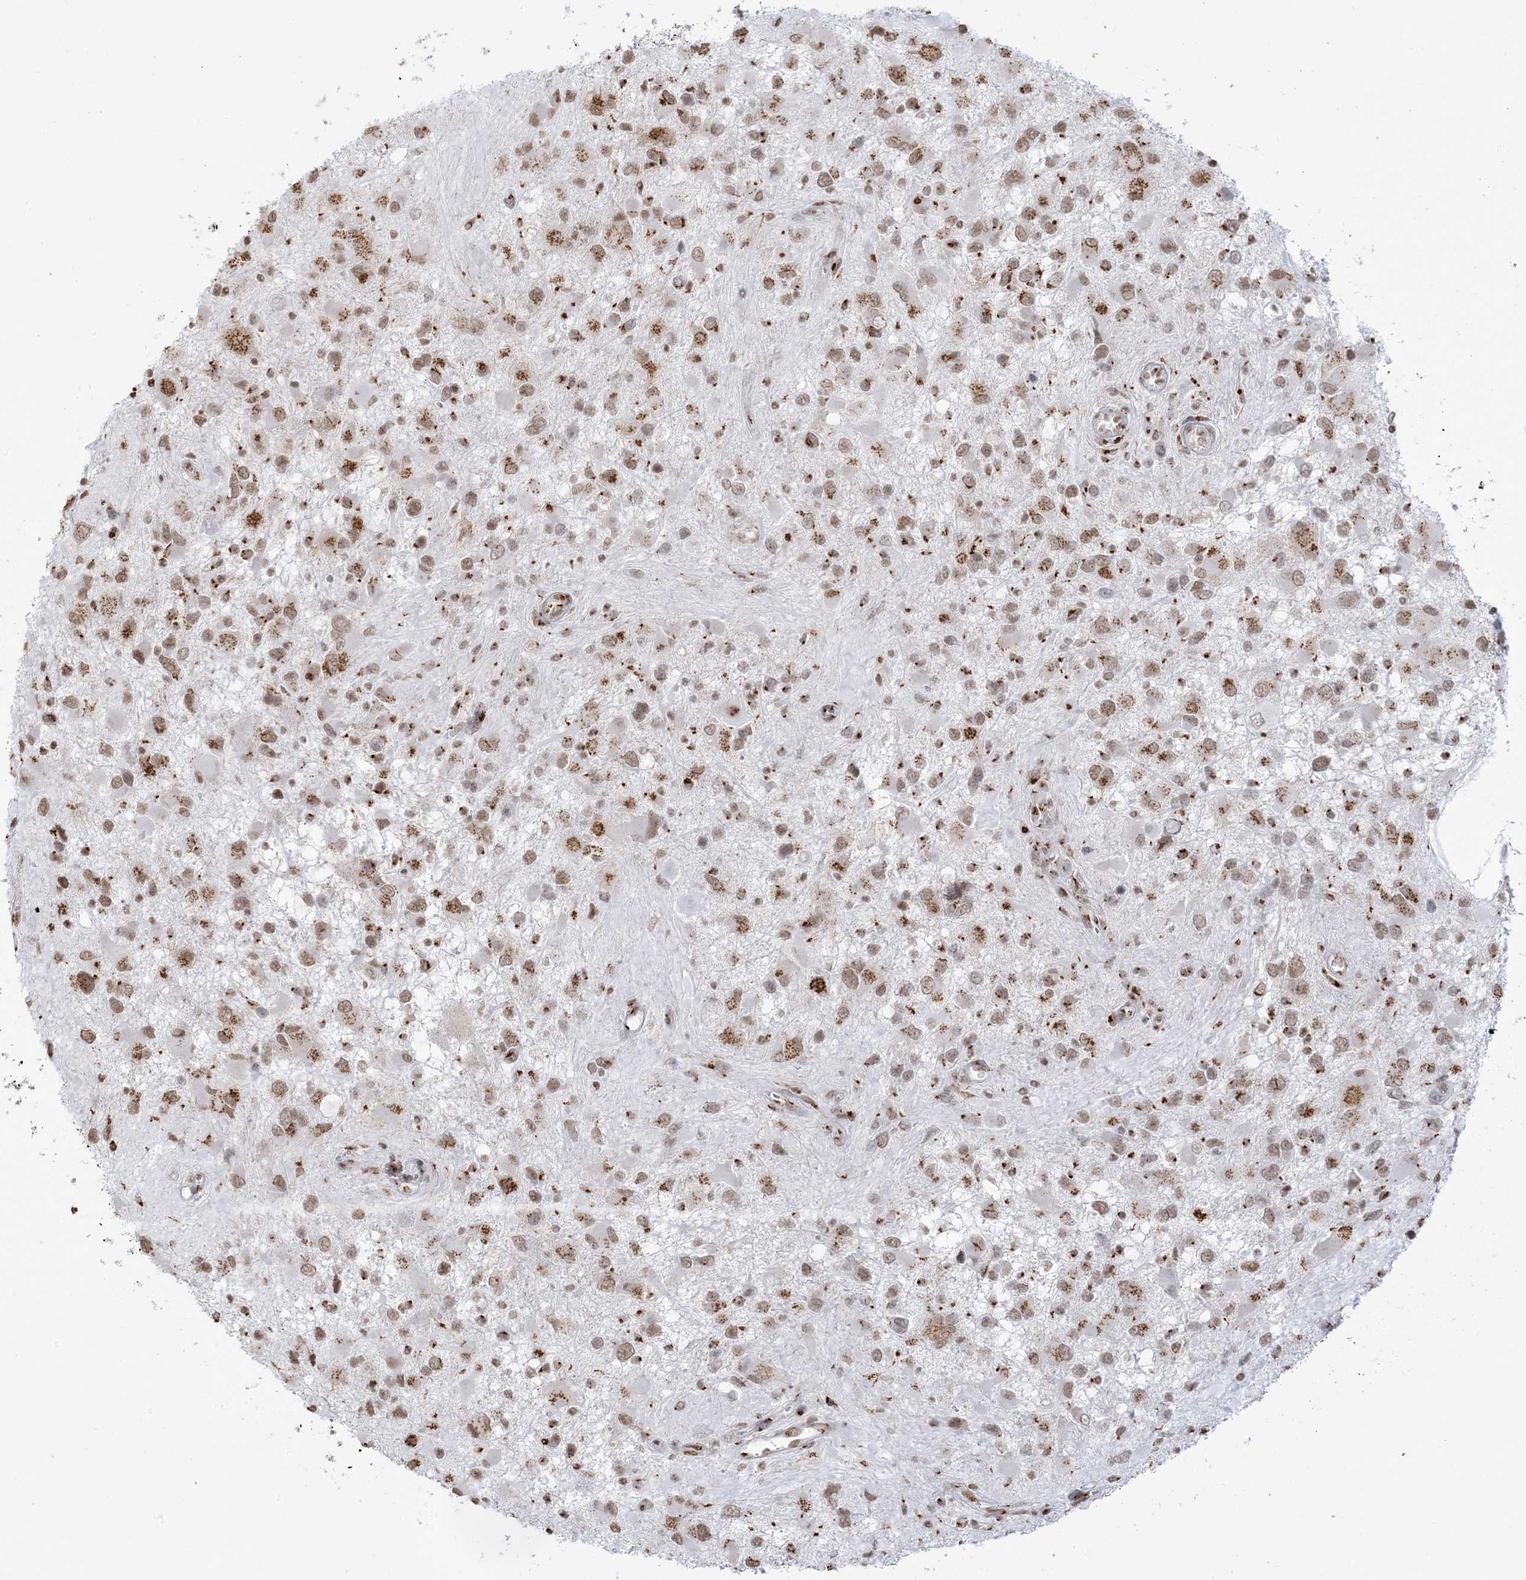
{"staining": {"intensity": "moderate", "quantity": ">75%", "location": "cytoplasmic/membranous,nuclear"}, "tissue": "glioma", "cell_type": "Tumor cells", "image_type": "cancer", "snomed": [{"axis": "morphology", "description": "Glioma, malignant, High grade"}, {"axis": "topography", "description": "Brain"}], "caption": "Brown immunohistochemical staining in malignant glioma (high-grade) demonstrates moderate cytoplasmic/membranous and nuclear staining in approximately >75% of tumor cells.", "gene": "GPR107", "patient": {"sex": "male", "age": 53}}